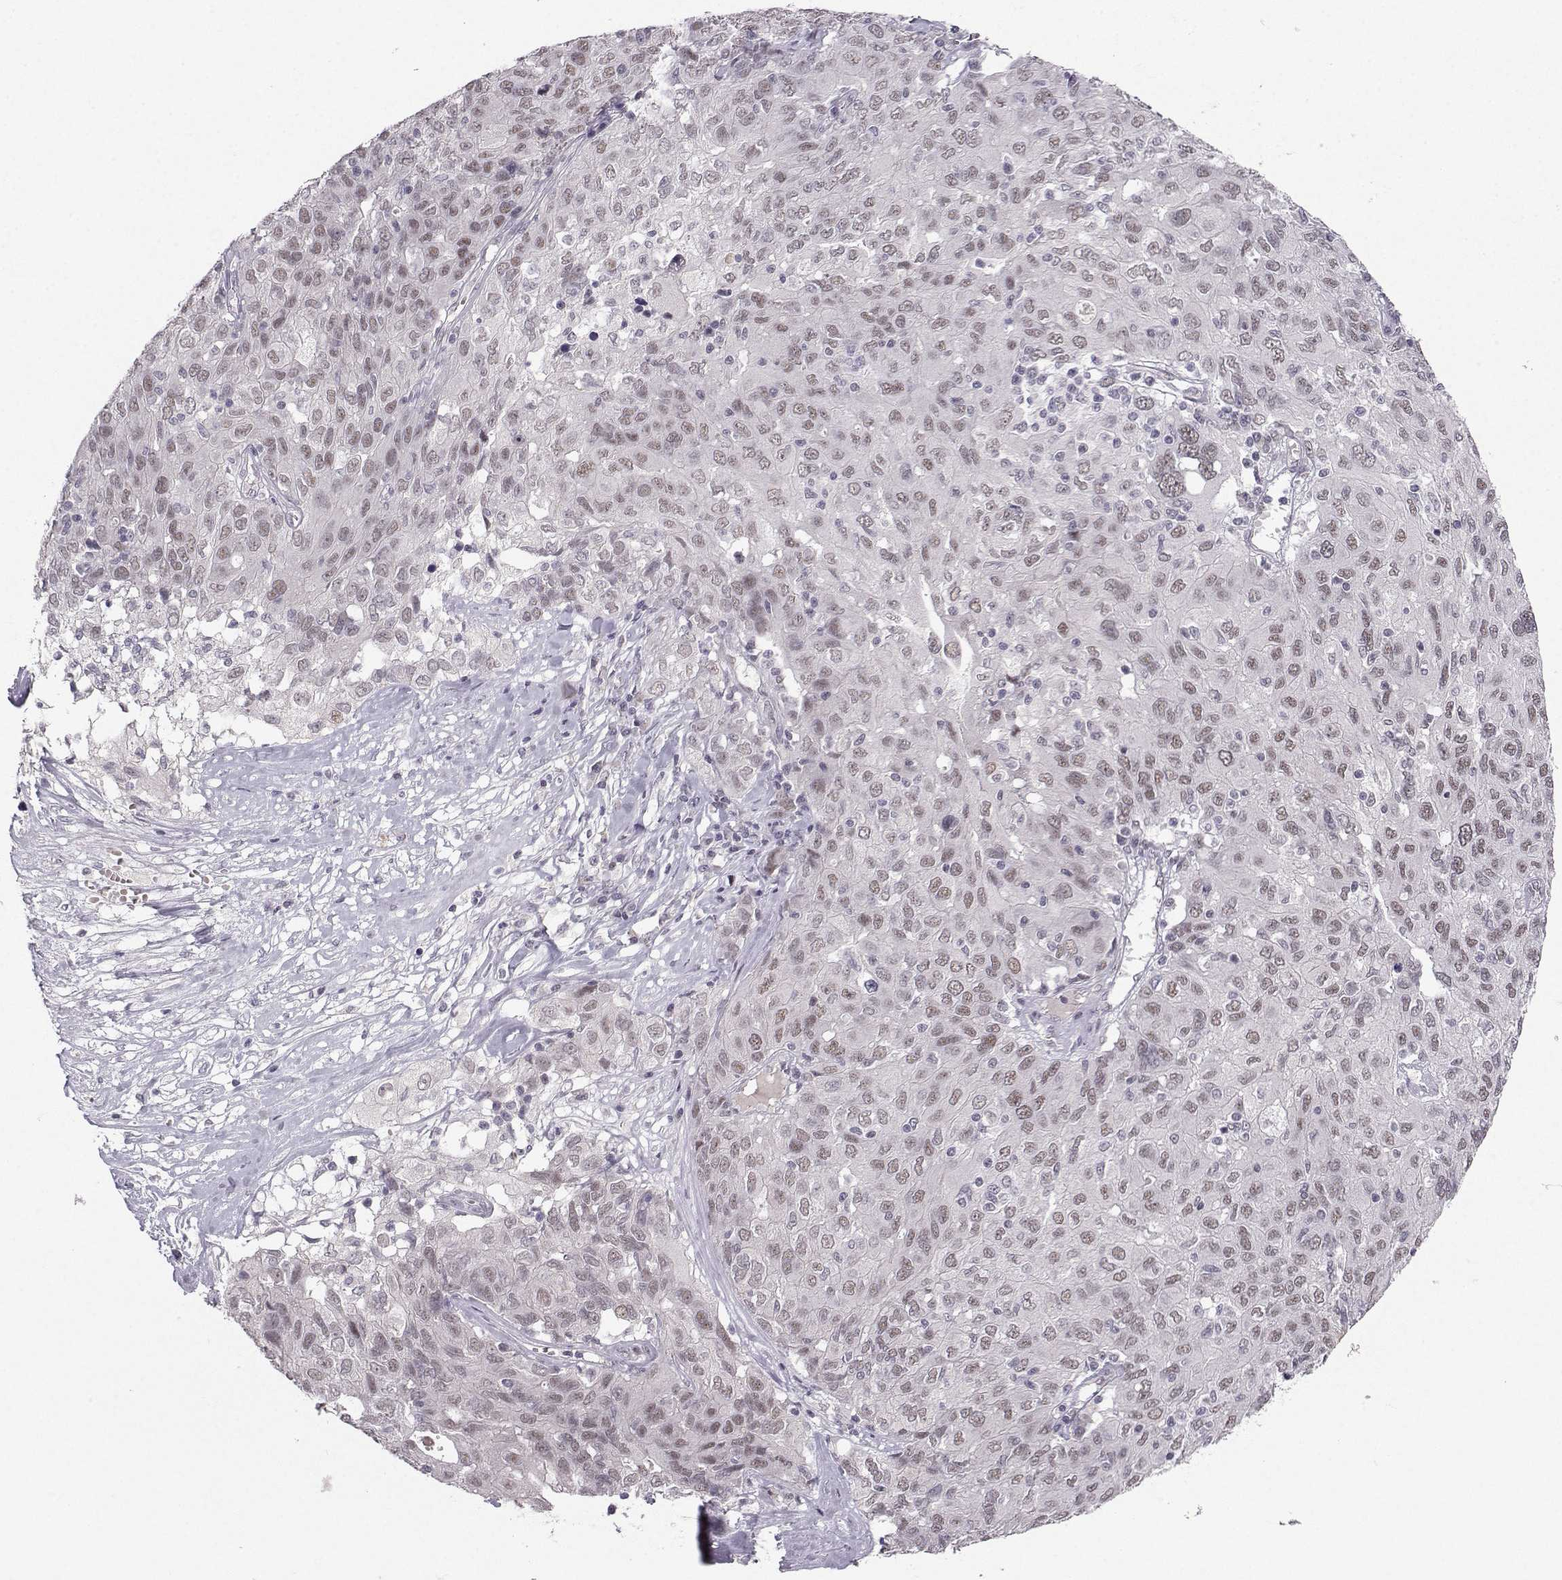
{"staining": {"intensity": "weak", "quantity": ">75%", "location": "nuclear"}, "tissue": "ovarian cancer", "cell_type": "Tumor cells", "image_type": "cancer", "snomed": [{"axis": "morphology", "description": "Carcinoma, endometroid"}, {"axis": "topography", "description": "Ovary"}], "caption": "A brown stain labels weak nuclear staining of a protein in endometroid carcinoma (ovarian) tumor cells.", "gene": "LIN28A", "patient": {"sex": "female", "age": 50}}